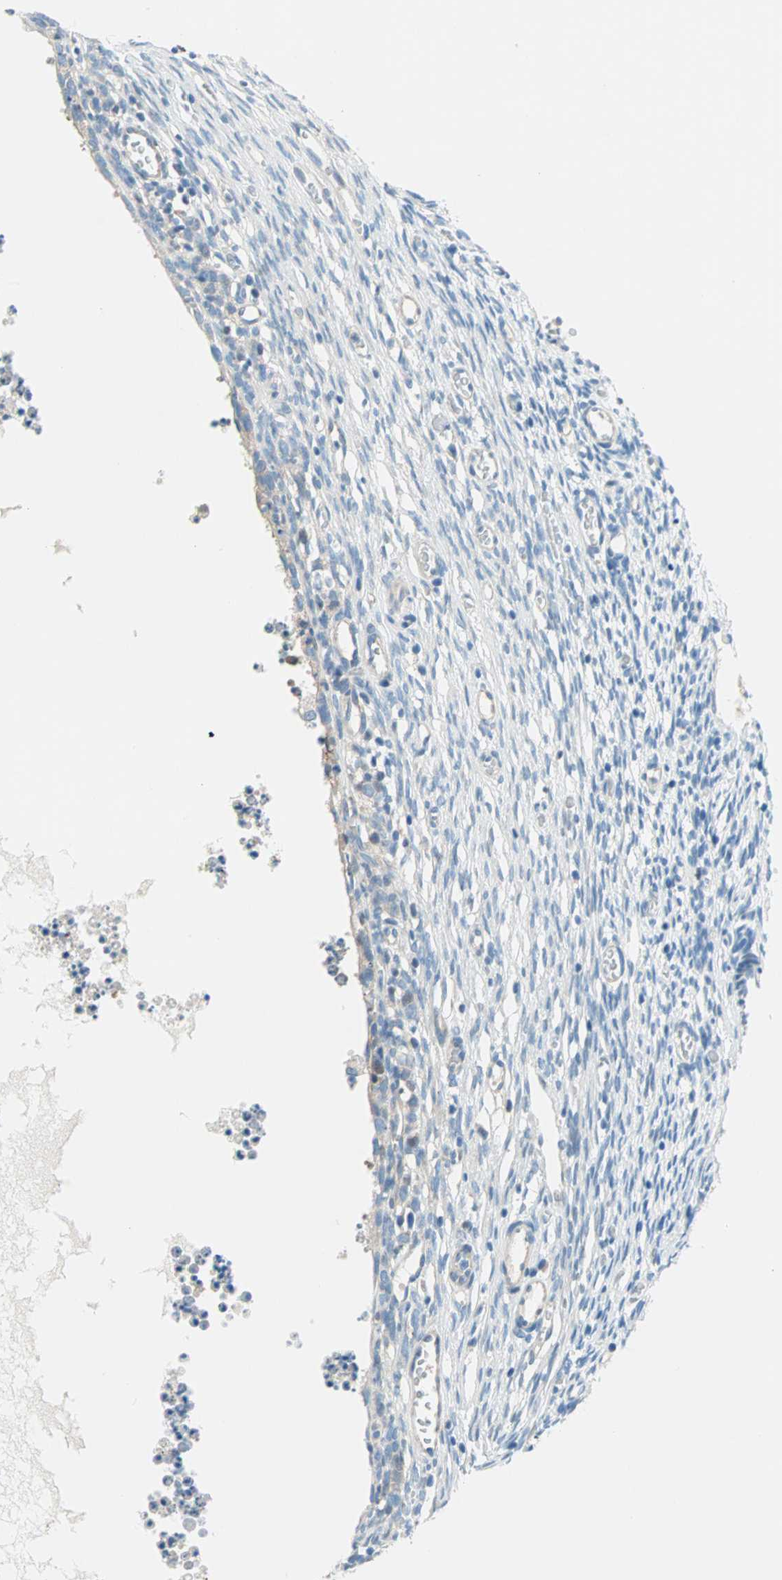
{"staining": {"intensity": "negative", "quantity": "none", "location": "none"}, "tissue": "ovary", "cell_type": "Ovarian stroma cells", "image_type": "normal", "snomed": [{"axis": "morphology", "description": "Normal tissue, NOS"}, {"axis": "topography", "description": "Ovary"}], "caption": "Immunohistochemistry (IHC) of normal human ovary exhibits no positivity in ovarian stroma cells. Brightfield microscopy of immunohistochemistry stained with DAB (brown) and hematoxylin (blue), captured at high magnification.", "gene": "TMEM163", "patient": {"sex": "female", "age": 35}}